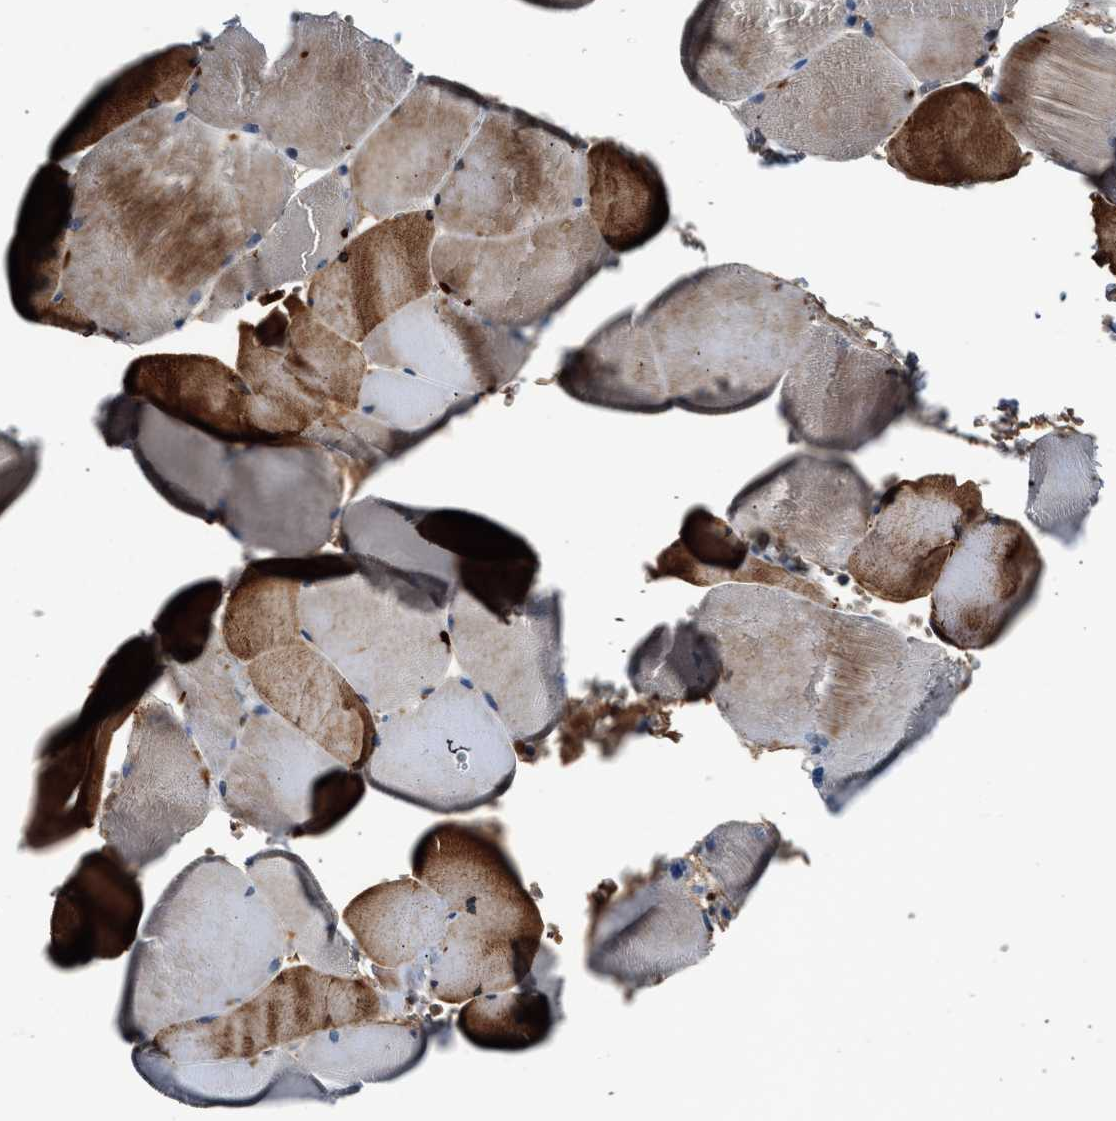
{"staining": {"intensity": "strong", "quantity": "25%-75%", "location": "cytoplasmic/membranous"}, "tissue": "skeletal muscle", "cell_type": "Myocytes", "image_type": "normal", "snomed": [{"axis": "morphology", "description": "Normal tissue, NOS"}, {"axis": "topography", "description": "Skin"}, {"axis": "topography", "description": "Skeletal muscle"}], "caption": "Protein expression analysis of unremarkable skeletal muscle exhibits strong cytoplasmic/membranous expression in approximately 25%-75% of myocytes.", "gene": "RWDD2B", "patient": {"sex": "male", "age": 83}}